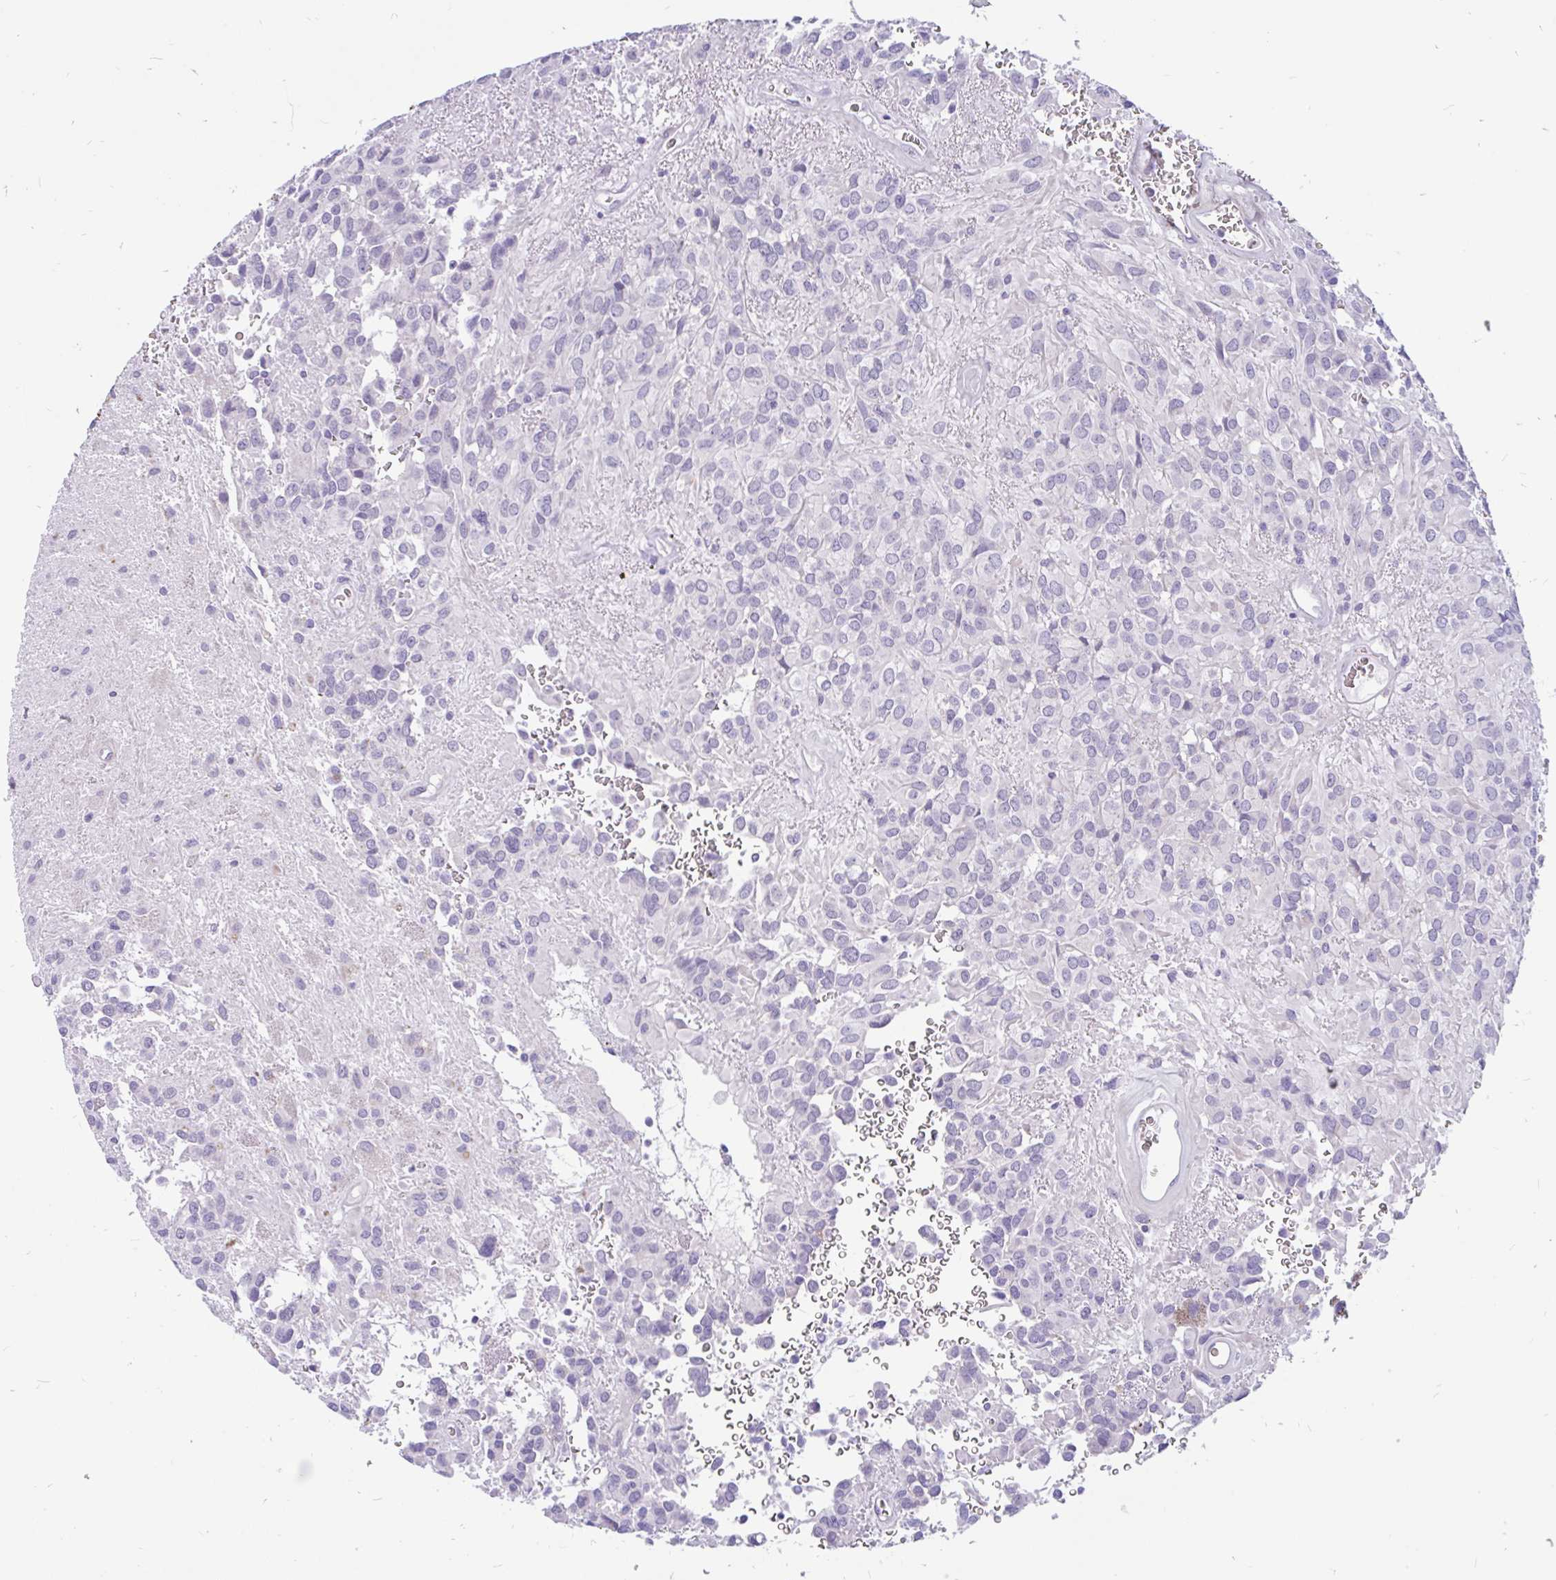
{"staining": {"intensity": "negative", "quantity": "none", "location": "none"}, "tissue": "glioma", "cell_type": "Tumor cells", "image_type": "cancer", "snomed": [{"axis": "morphology", "description": "Glioma, malignant, Low grade"}, {"axis": "topography", "description": "Brain"}], "caption": "This photomicrograph is of glioma stained with immunohistochemistry to label a protein in brown with the nuclei are counter-stained blue. There is no staining in tumor cells.", "gene": "KIAA2013", "patient": {"sex": "male", "age": 56}}